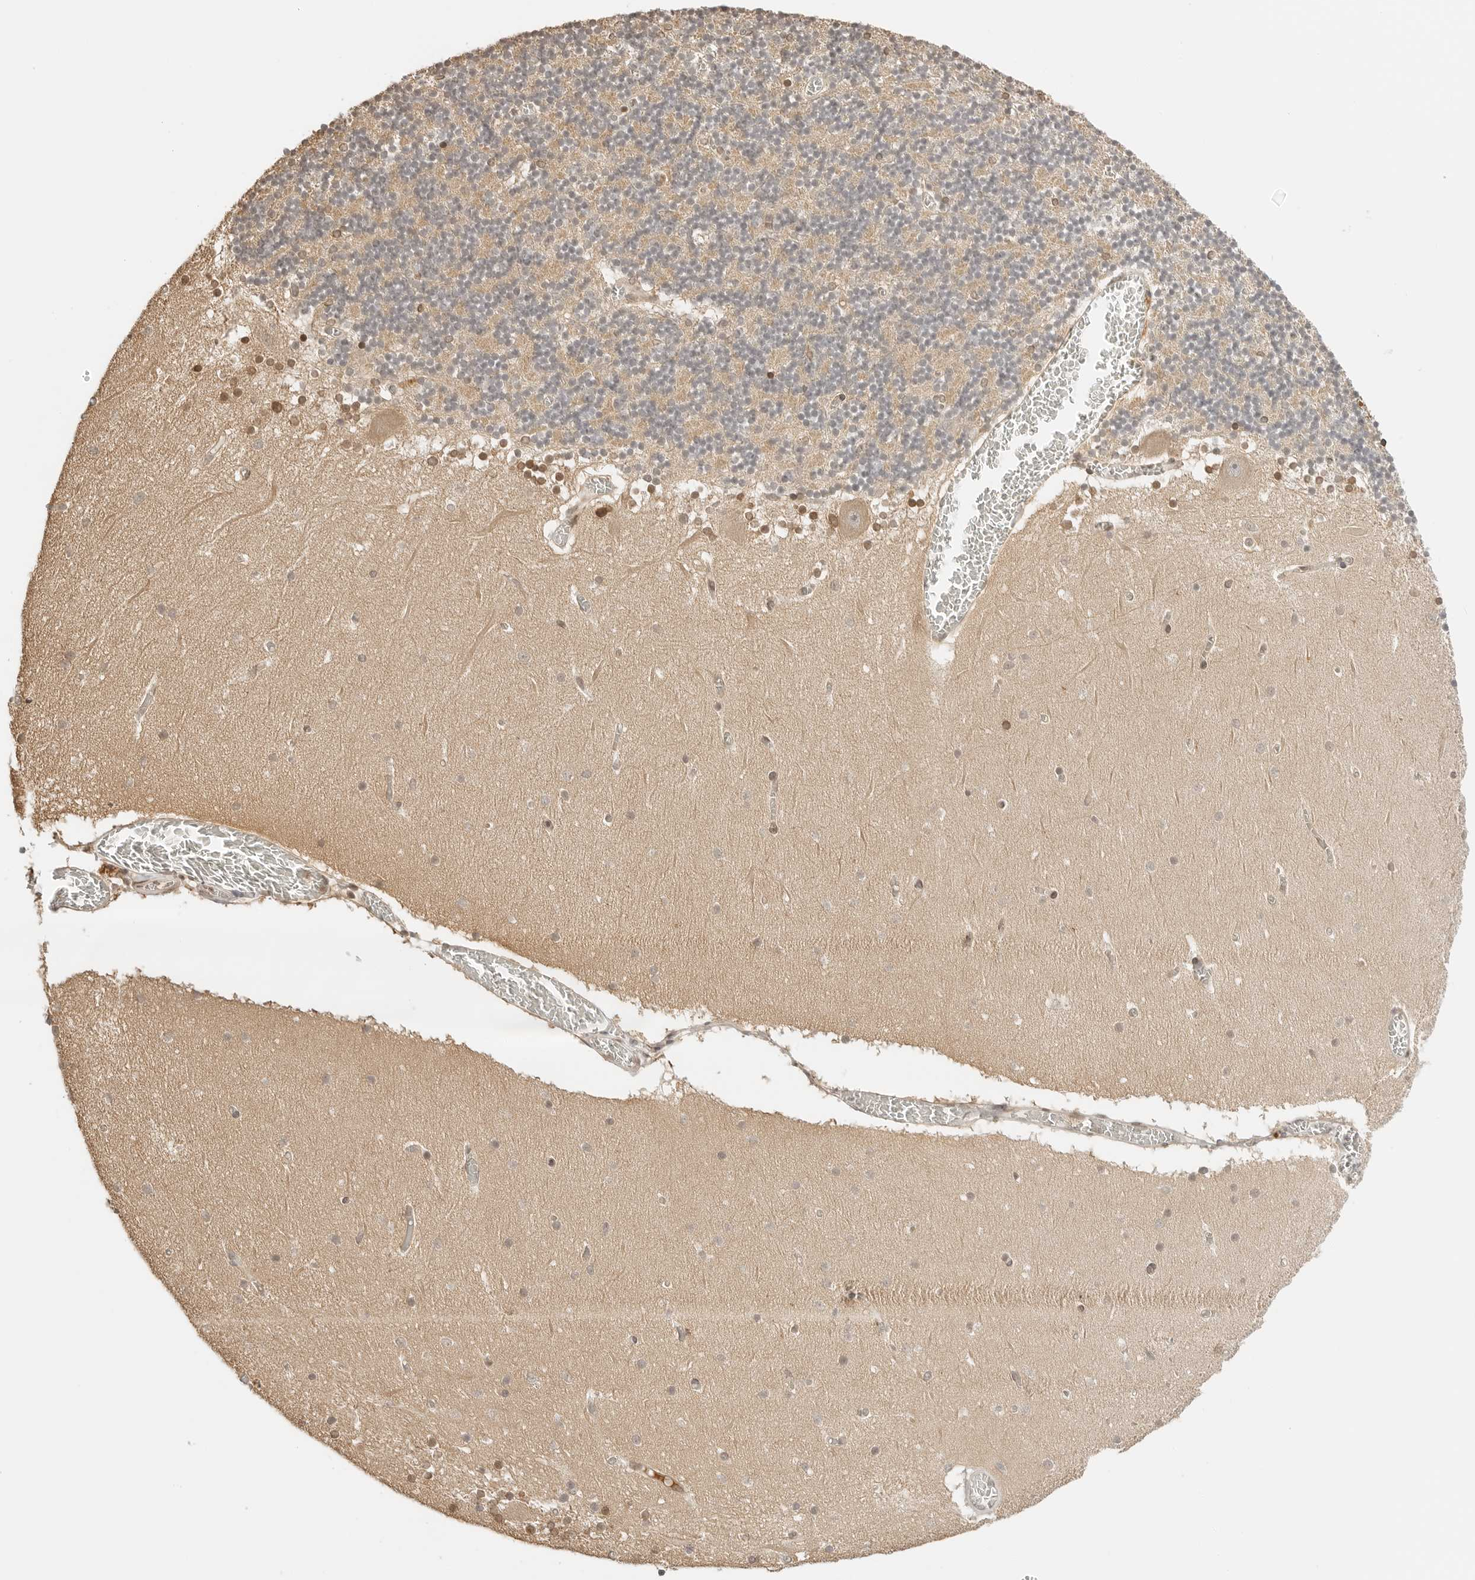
{"staining": {"intensity": "weak", "quantity": "25%-75%", "location": "cytoplasmic/membranous"}, "tissue": "cerebellum", "cell_type": "Cells in granular layer", "image_type": "normal", "snomed": [{"axis": "morphology", "description": "Normal tissue, NOS"}, {"axis": "topography", "description": "Cerebellum"}], "caption": "This is an image of immunohistochemistry (IHC) staining of benign cerebellum, which shows weak positivity in the cytoplasmic/membranous of cells in granular layer.", "gene": "POLH", "patient": {"sex": "female", "age": 28}}